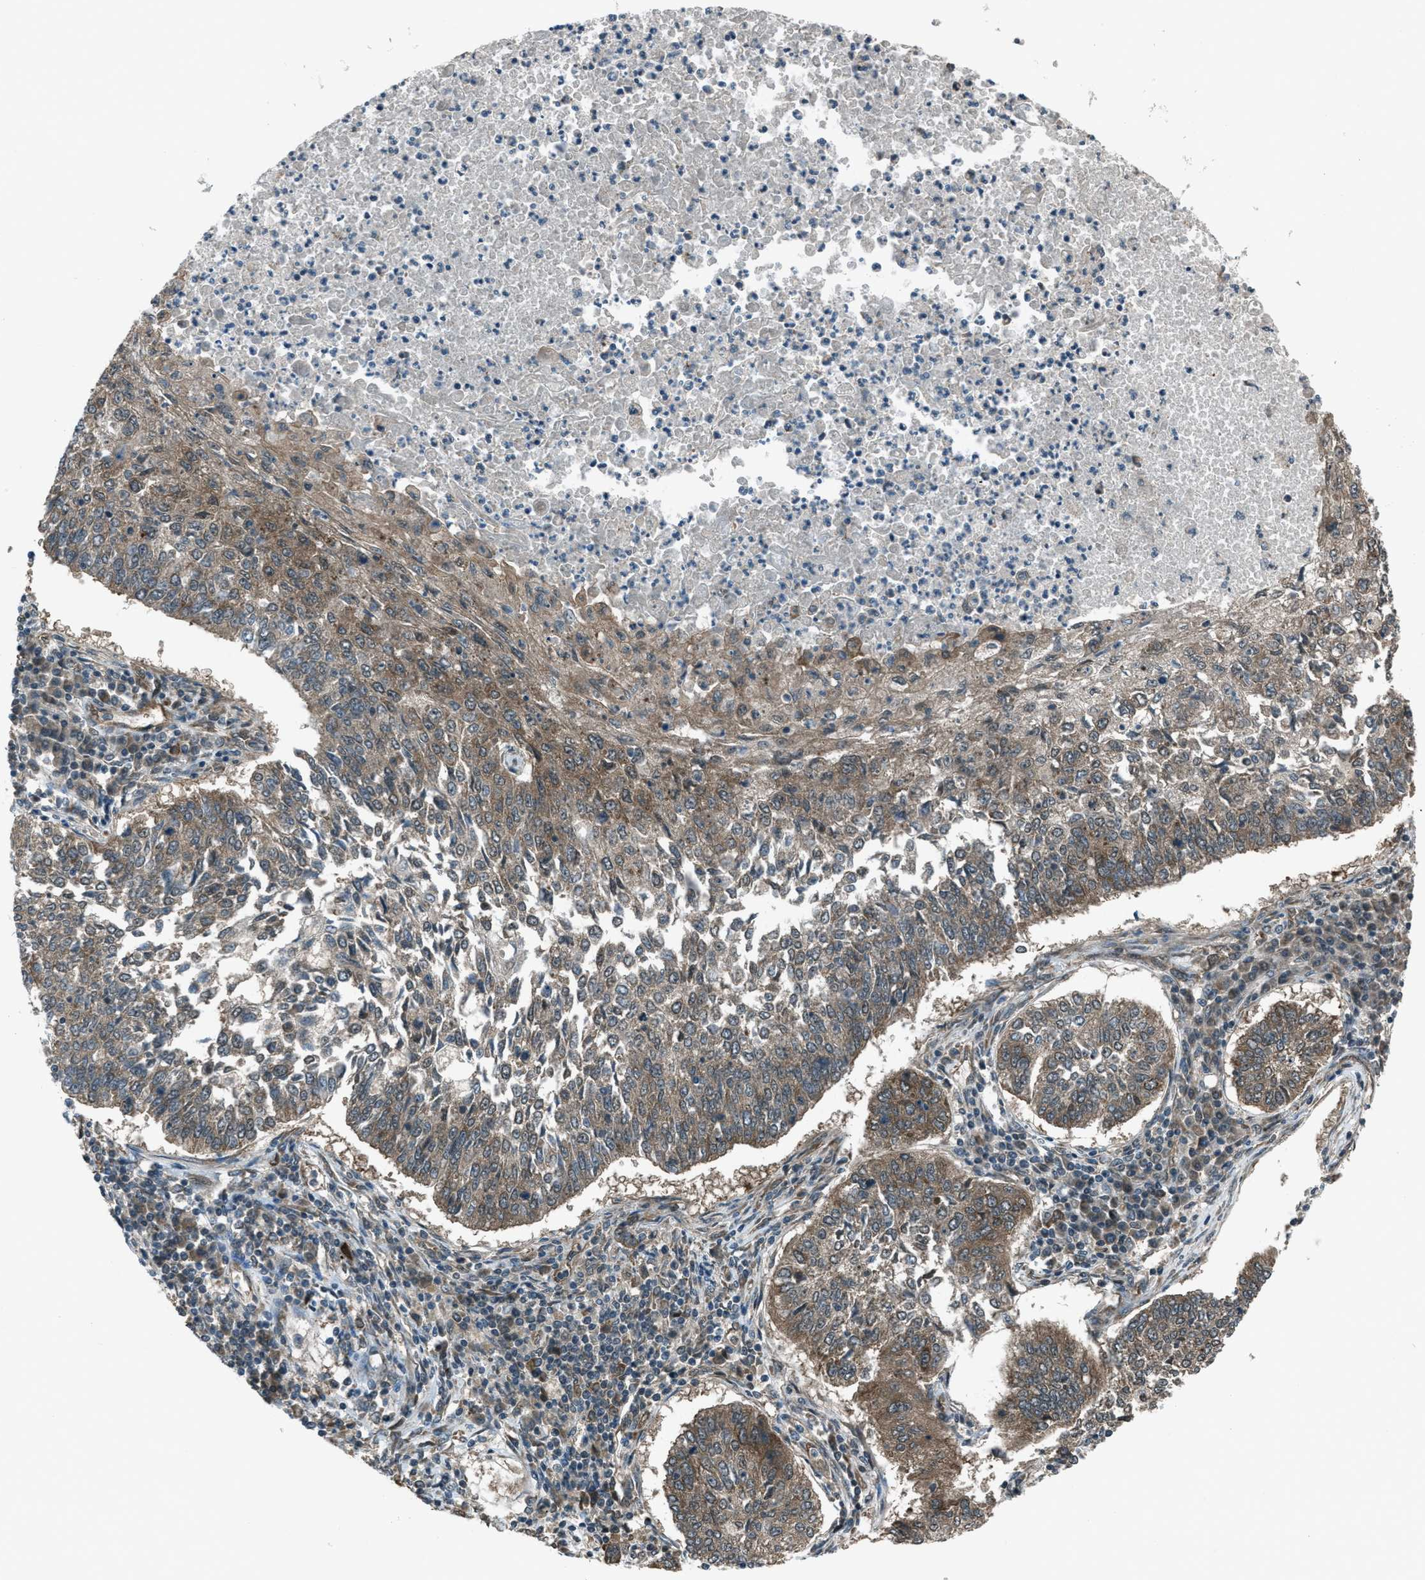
{"staining": {"intensity": "moderate", "quantity": ">75%", "location": "cytoplasmic/membranous"}, "tissue": "lung cancer", "cell_type": "Tumor cells", "image_type": "cancer", "snomed": [{"axis": "morphology", "description": "Normal tissue, NOS"}, {"axis": "morphology", "description": "Squamous cell carcinoma, NOS"}, {"axis": "topography", "description": "Cartilage tissue"}, {"axis": "topography", "description": "Bronchus"}, {"axis": "topography", "description": "Lung"}], "caption": "A high-resolution histopathology image shows immunohistochemistry (IHC) staining of squamous cell carcinoma (lung), which demonstrates moderate cytoplasmic/membranous expression in about >75% of tumor cells.", "gene": "ASAP2", "patient": {"sex": "female", "age": 49}}